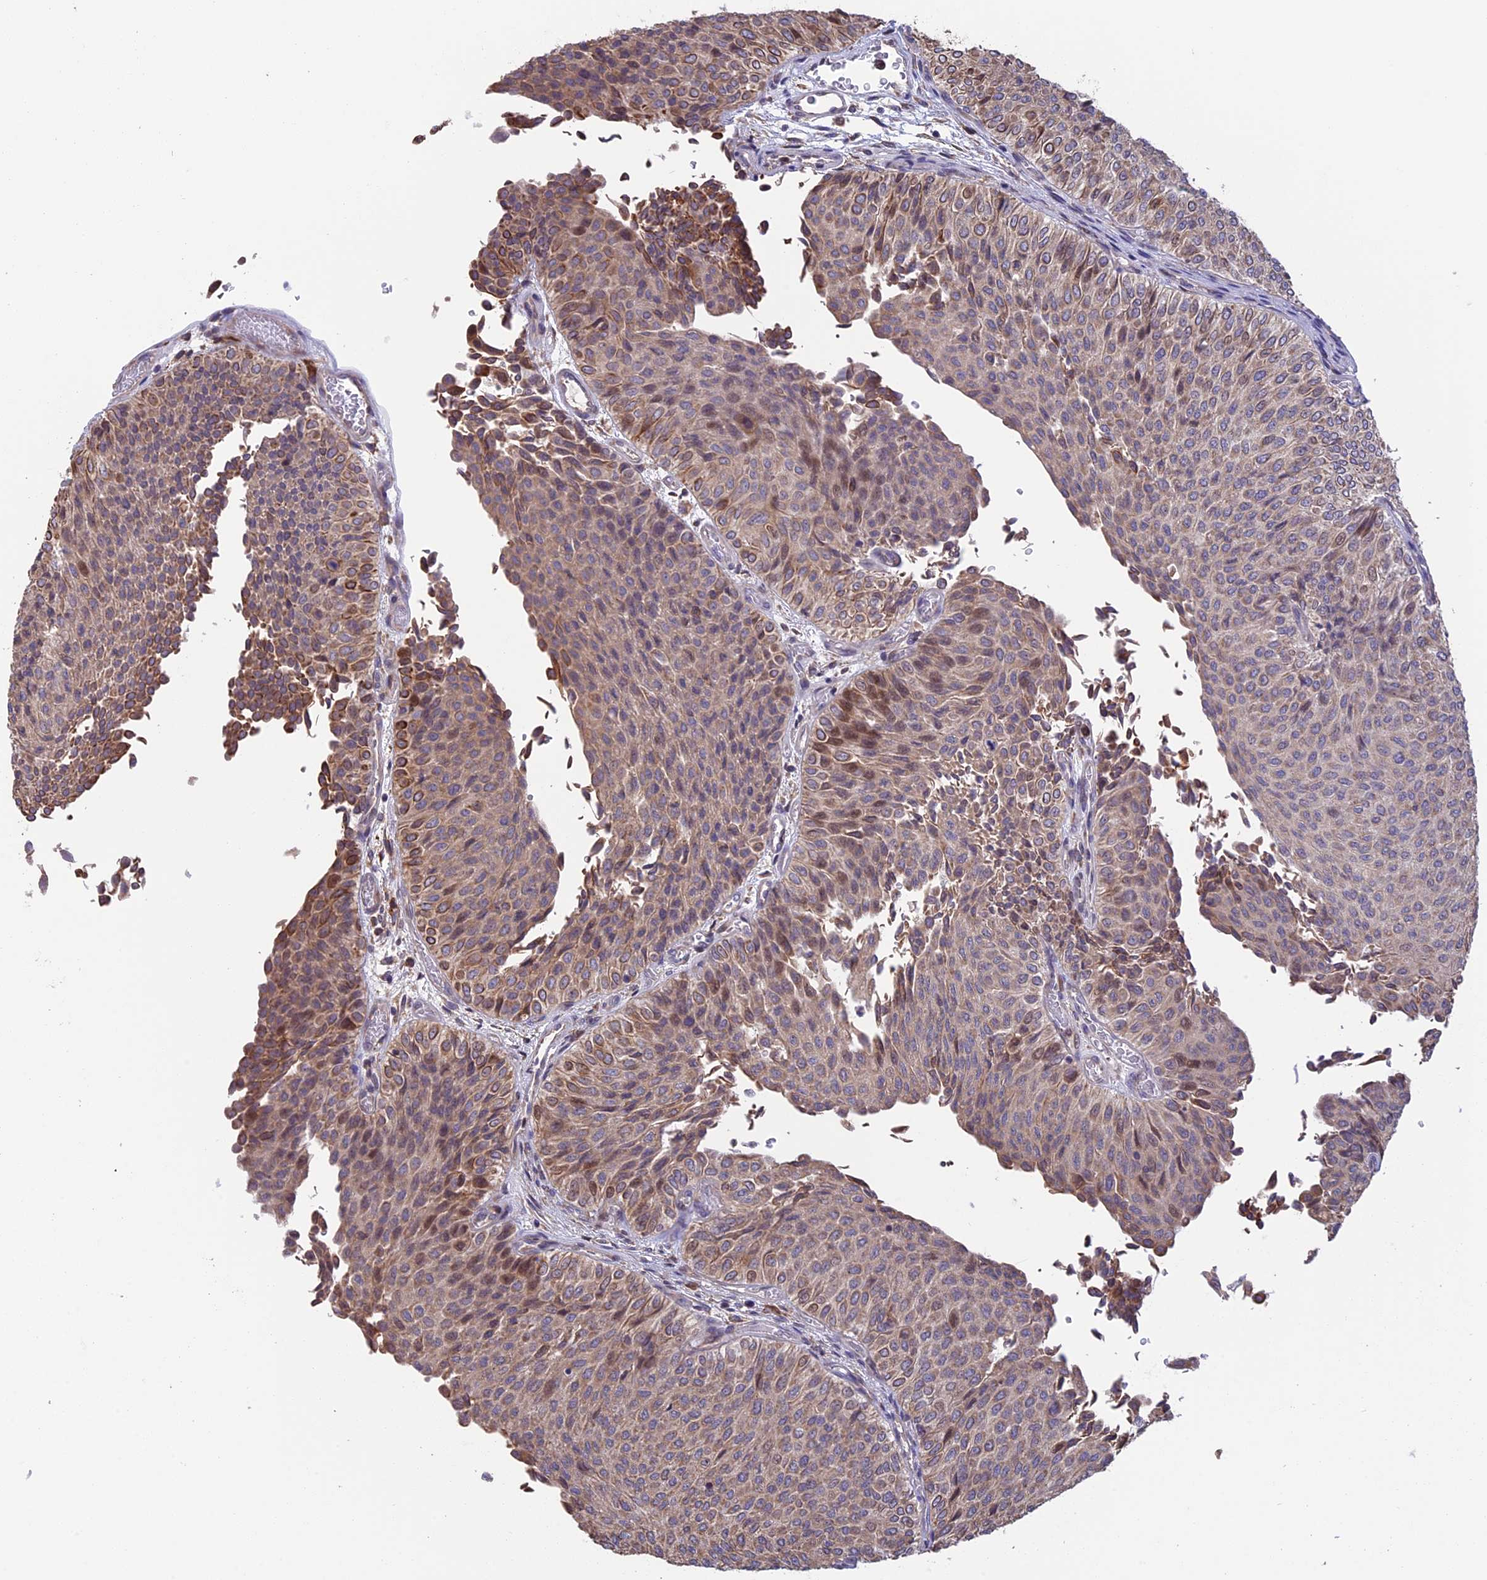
{"staining": {"intensity": "moderate", "quantity": "25%-75%", "location": "cytoplasmic/membranous,nuclear"}, "tissue": "urothelial cancer", "cell_type": "Tumor cells", "image_type": "cancer", "snomed": [{"axis": "morphology", "description": "Urothelial carcinoma, Low grade"}, {"axis": "topography", "description": "Urinary bladder"}], "caption": "A brown stain labels moderate cytoplasmic/membranous and nuclear positivity of a protein in urothelial cancer tumor cells. The staining is performed using DAB brown chromogen to label protein expression. The nuclei are counter-stained blue using hematoxylin.", "gene": "DMRTA2", "patient": {"sex": "male", "age": 78}}